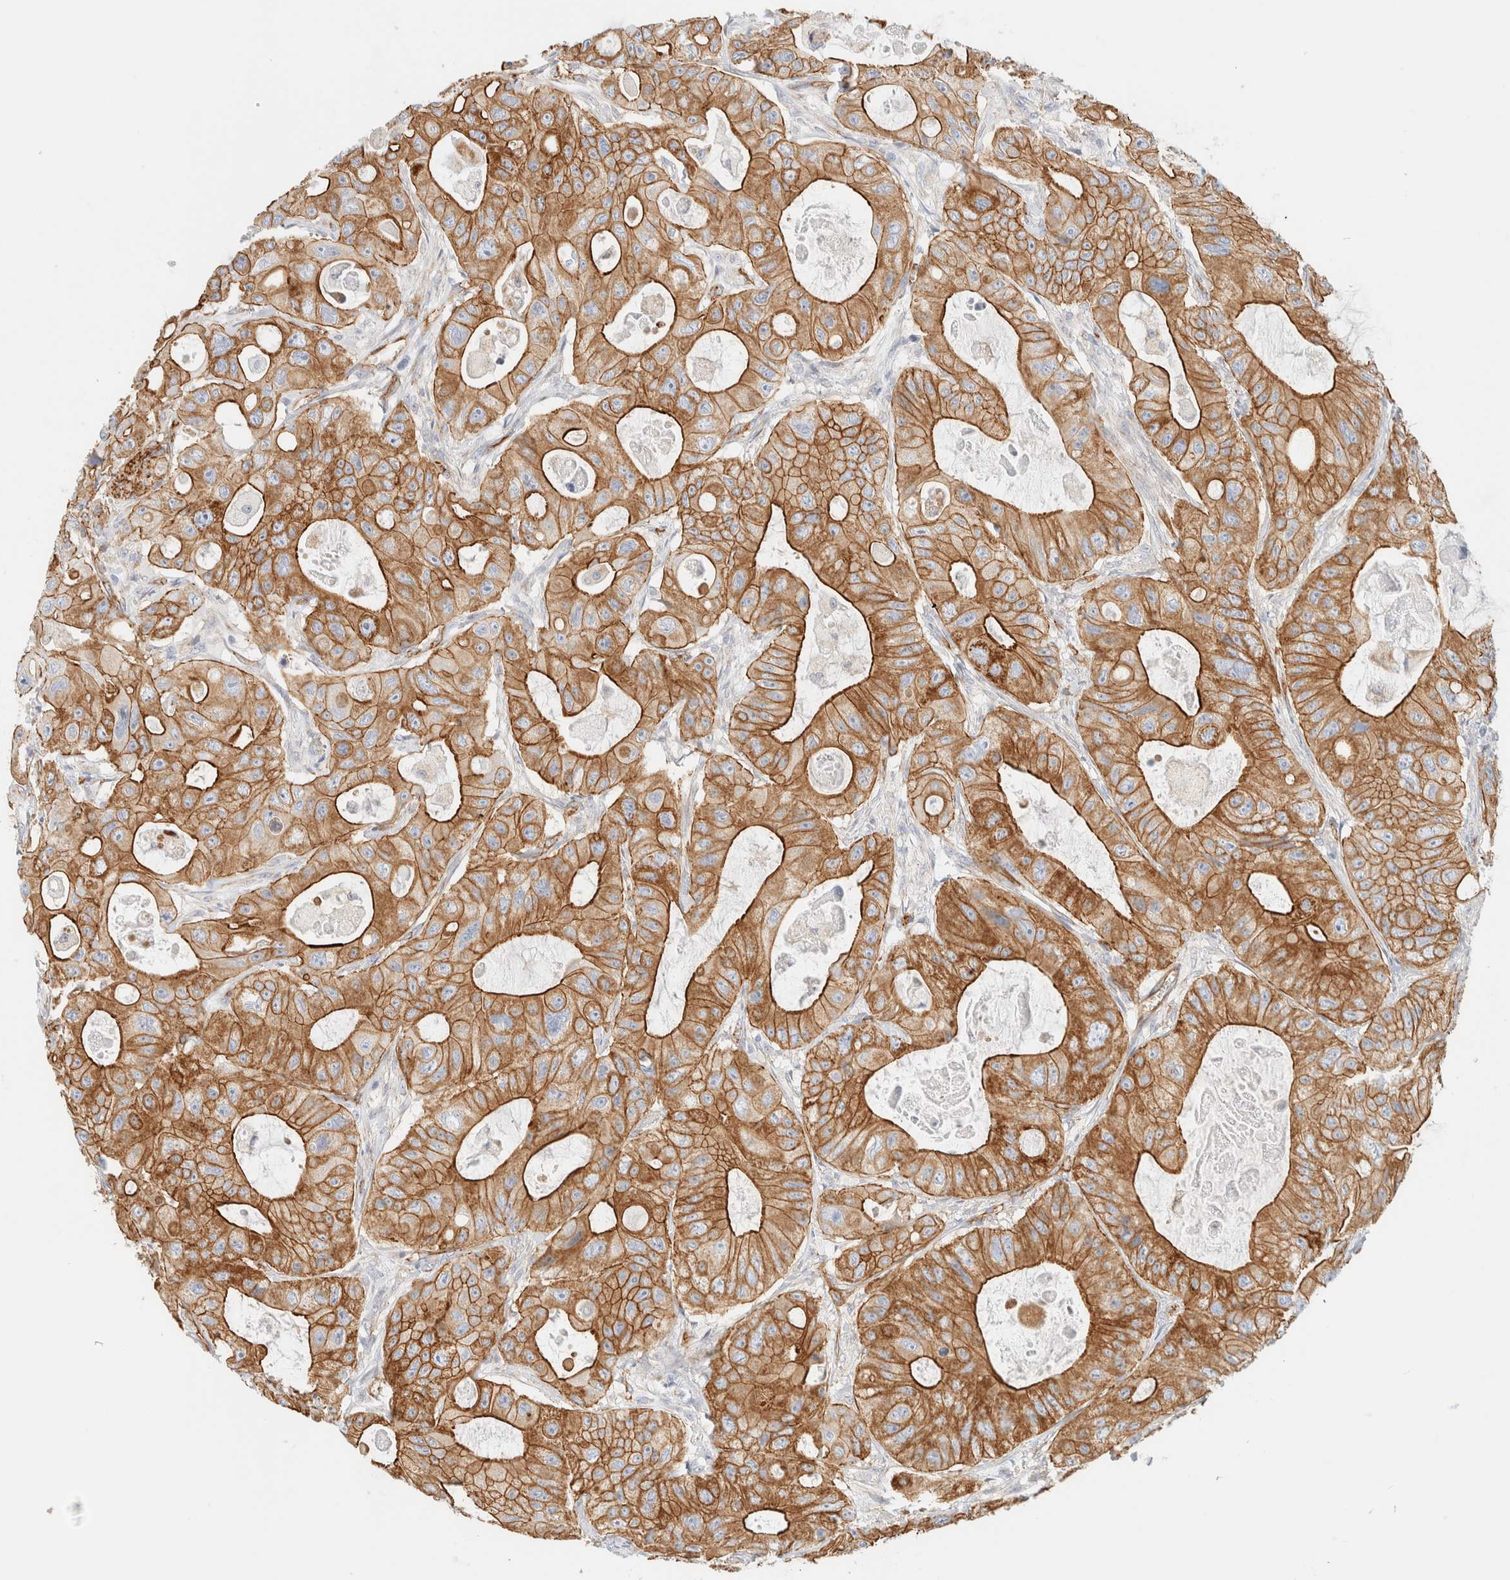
{"staining": {"intensity": "strong", "quantity": ">75%", "location": "cytoplasmic/membranous"}, "tissue": "colorectal cancer", "cell_type": "Tumor cells", "image_type": "cancer", "snomed": [{"axis": "morphology", "description": "Adenocarcinoma, NOS"}, {"axis": "topography", "description": "Colon"}], "caption": "Immunohistochemistry histopathology image of human colorectal cancer (adenocarcinoma) stained for a protein (brown), which displays high levels of strong cytoplasmic/membranous staining in approximately >75% of tumor cells.", "gene": "CYB5R4", "patient": {"sex": "female", "age": 46}}